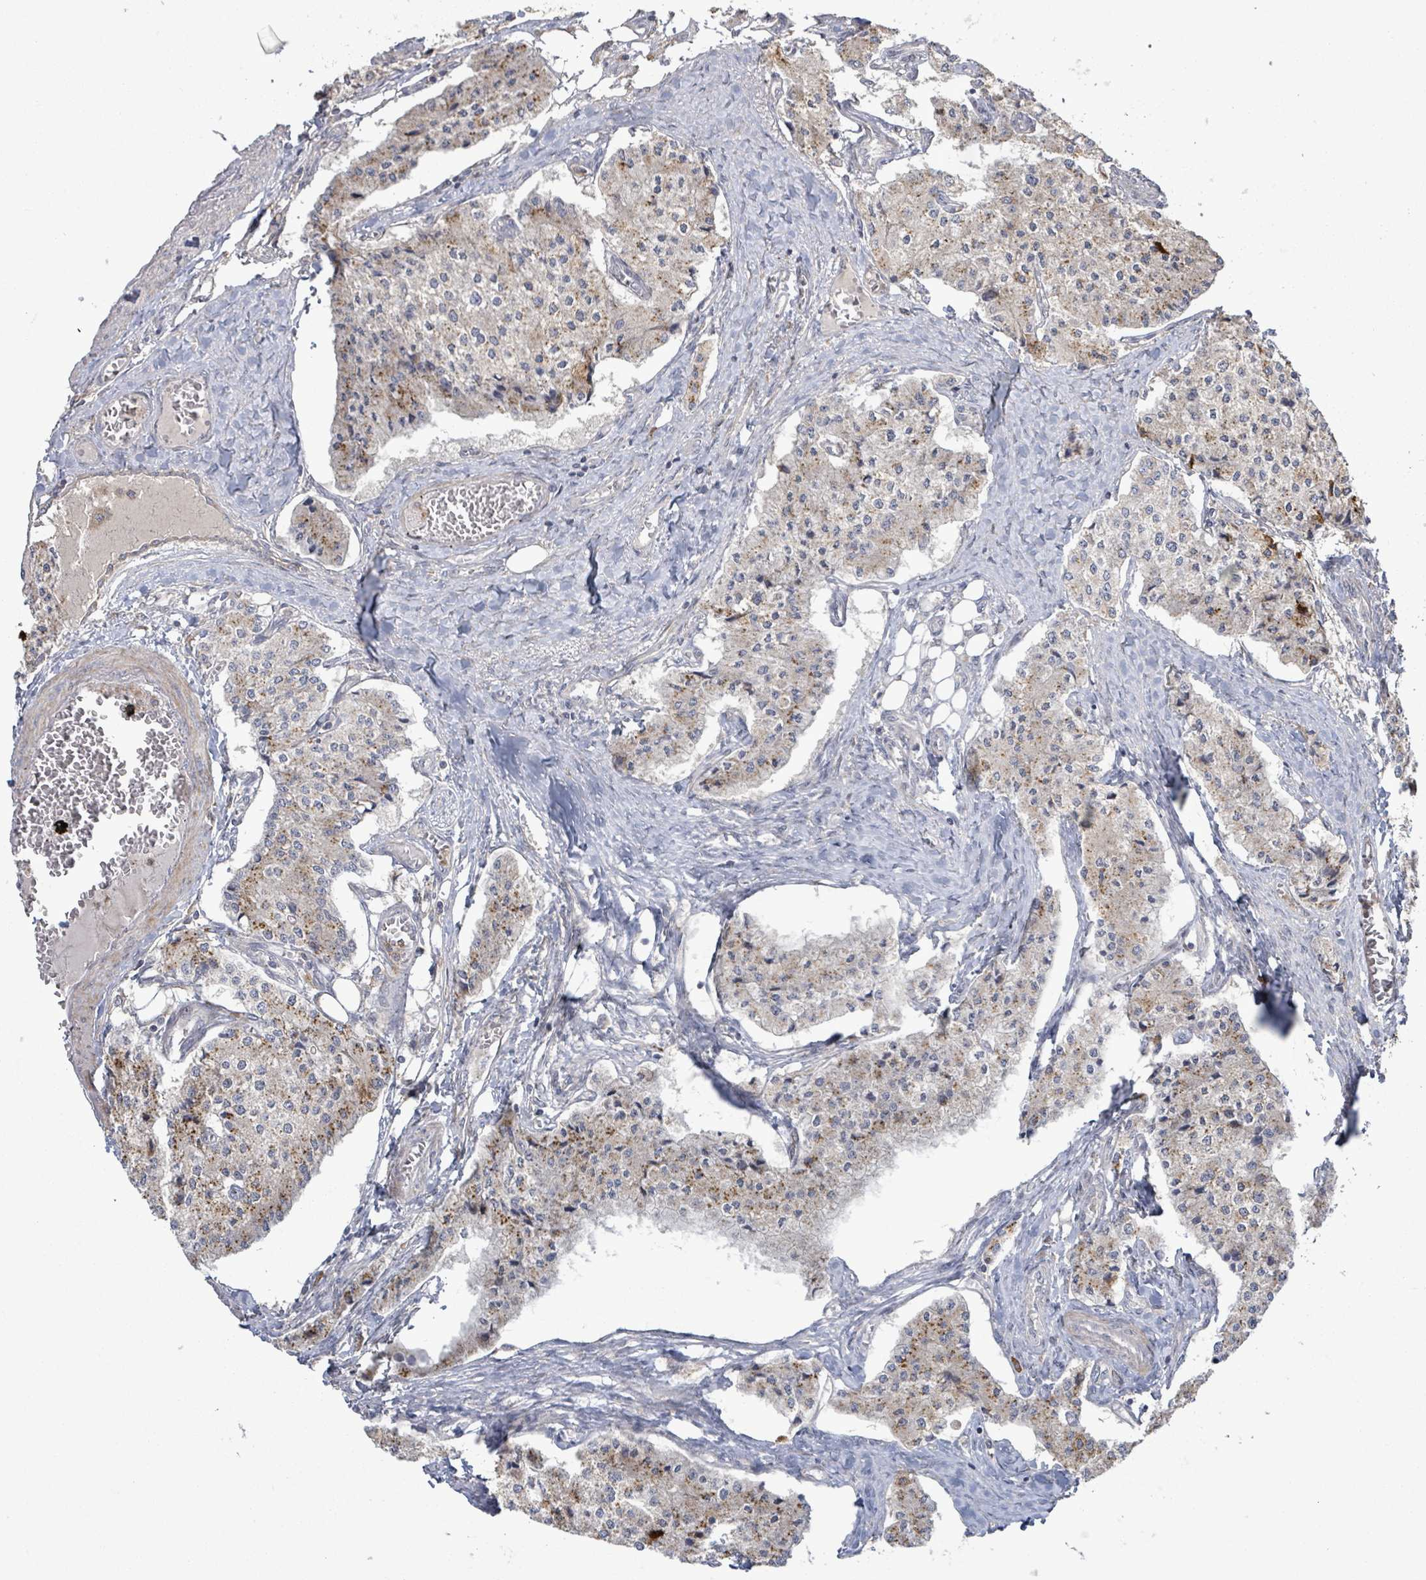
{"staining": {"intensity": "moderate", "quantity": ">75%", "location": "cytoplasmic/membranous"}, "tissue": "carcinoid", "cell_type": "Tumor cells", "image_type": "cancer", "snomed": [{"axis": "morphology", "description": "Carcinoid, malignant, NOS"}, {"axis": "topography", "description": "Colon"}], "caption": "Immunohistochemical staining of human malignant carcinoid reveals medium levels of moderate cytoplasmic/membranous protein staining in approximately >75% of tumor cells.", "gene": "SLIT3", "patient": {"sex": "female", "age": 52}}